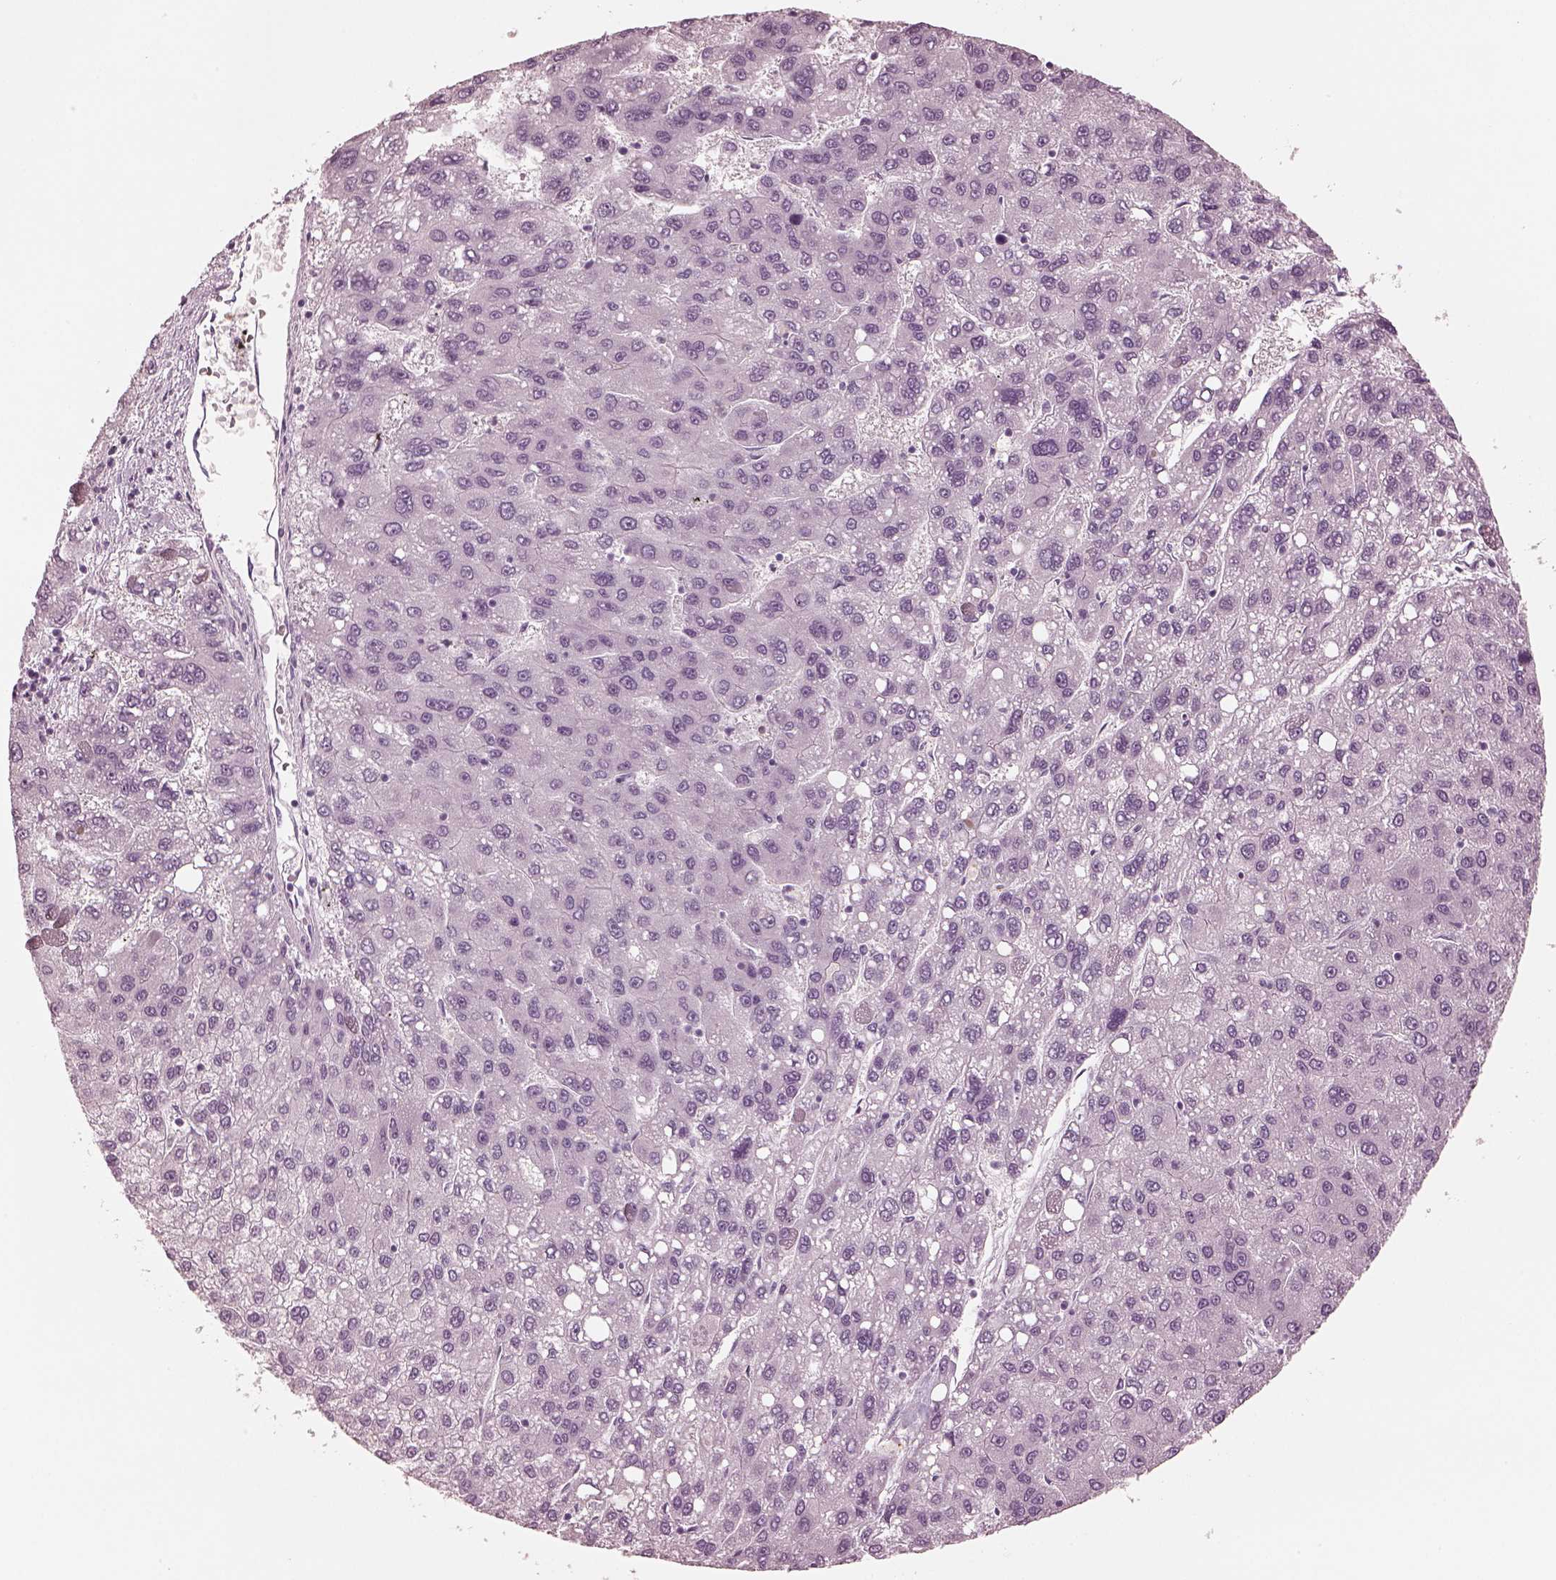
{"staining": {"intensity": "negative", "quantity": "none", "location": "none"}, "tissue": "liver cancer", "cell_type": "Tumor cells", "image_type": "cancer", "snomed": [{"axis": "morphology", "description": "Carcinoma, Hepatocellular, NOS"}, {"axis": "topography", "description": "Liver"}], "caption": "Immunohistochemical staining of human hepatocellular carcinoma (liver) displays no significant staining in tumor cells.", "gene": "CSH1", "patient": {"sex": "female", "age": 82}}